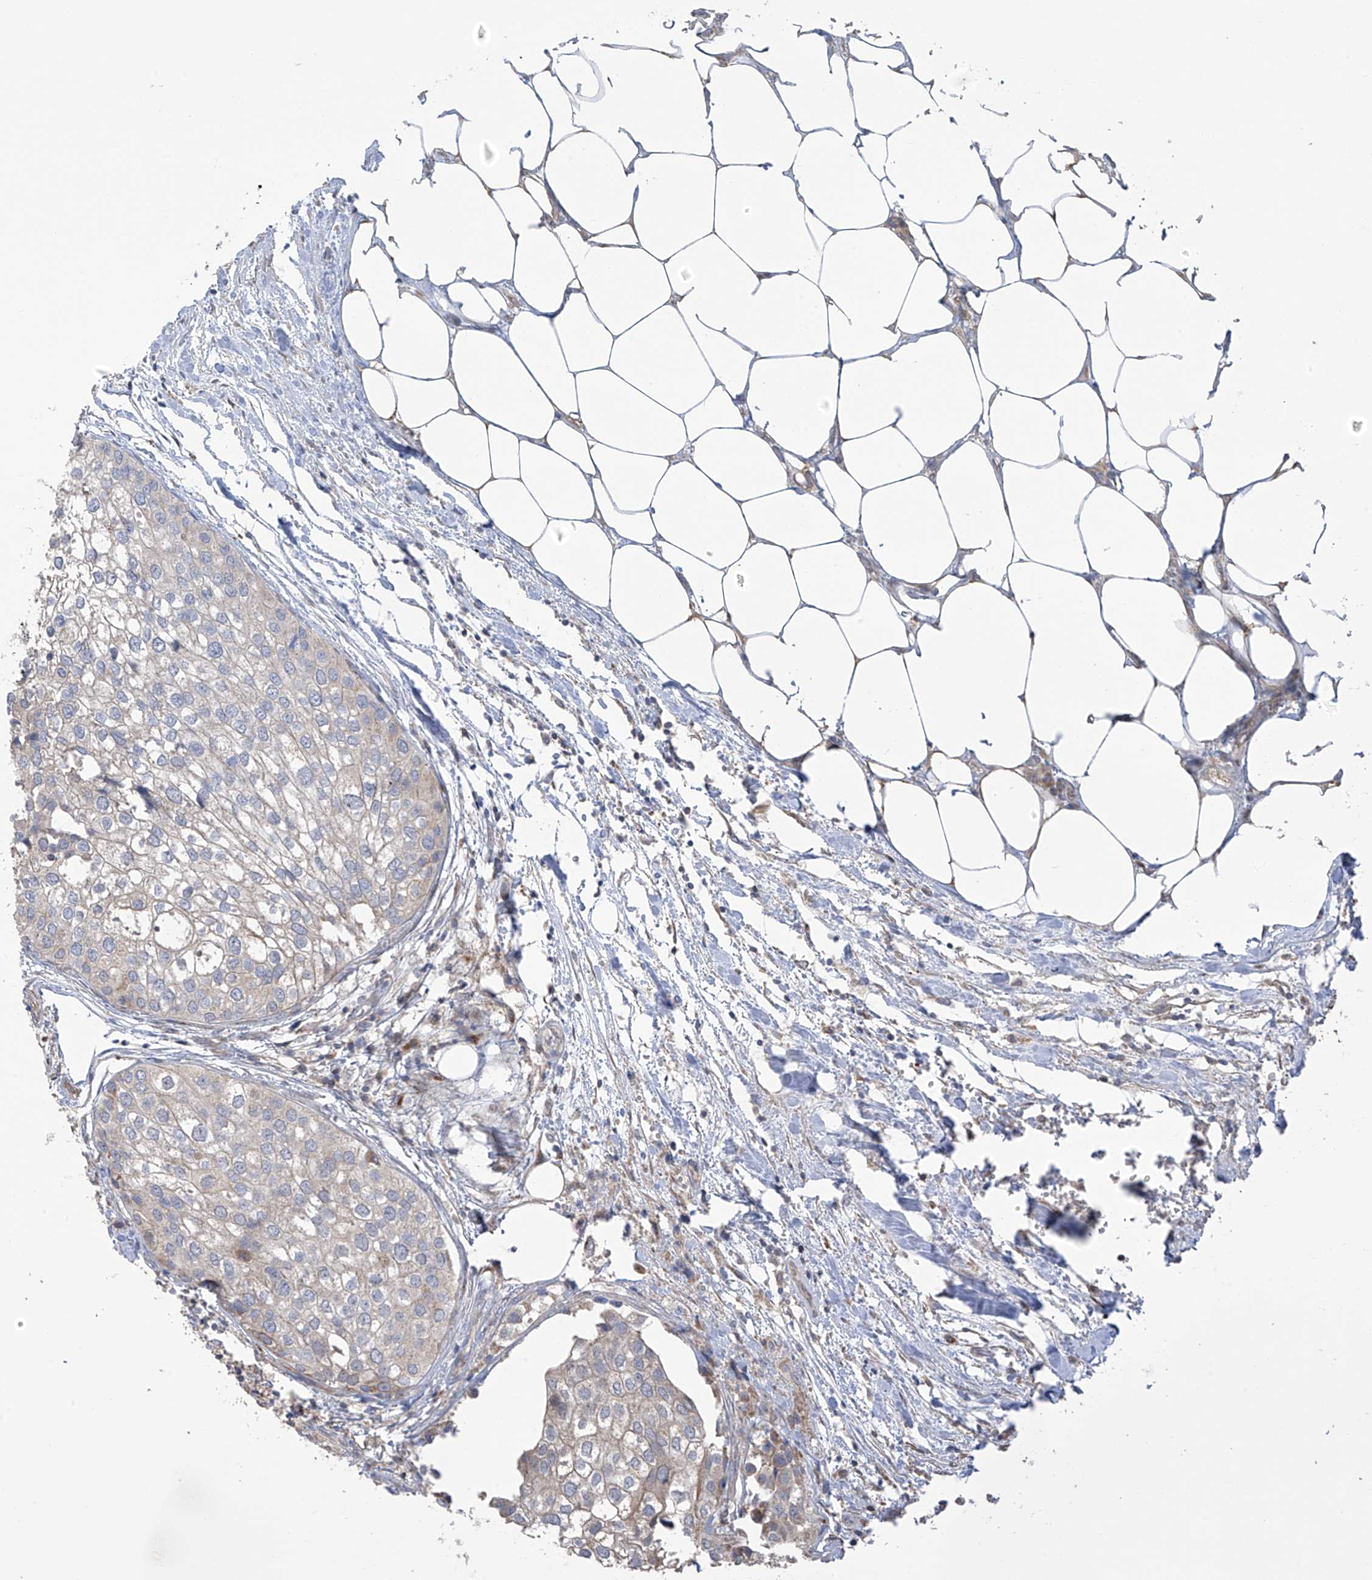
{"staining": {"intensity": "negative", "quantity": "none", "location": "none"}, "tissue": "urothelial cancer", "cell_type": "Tumor cells", "image_type": "cancer", "snomed": [{"axis": "morphology", "description": "Urothelial carcinoma, High grade"}, {"axis": "topography", "description": "Urinary bladder"}], "caption": "IHC photomicrograph of high-grade urothelial carcinoma stained for a protein (brown), which displays no positivity in tumor cells.", "gene": "ZNF641", "patient": {"sex": "male", "age": 64}}